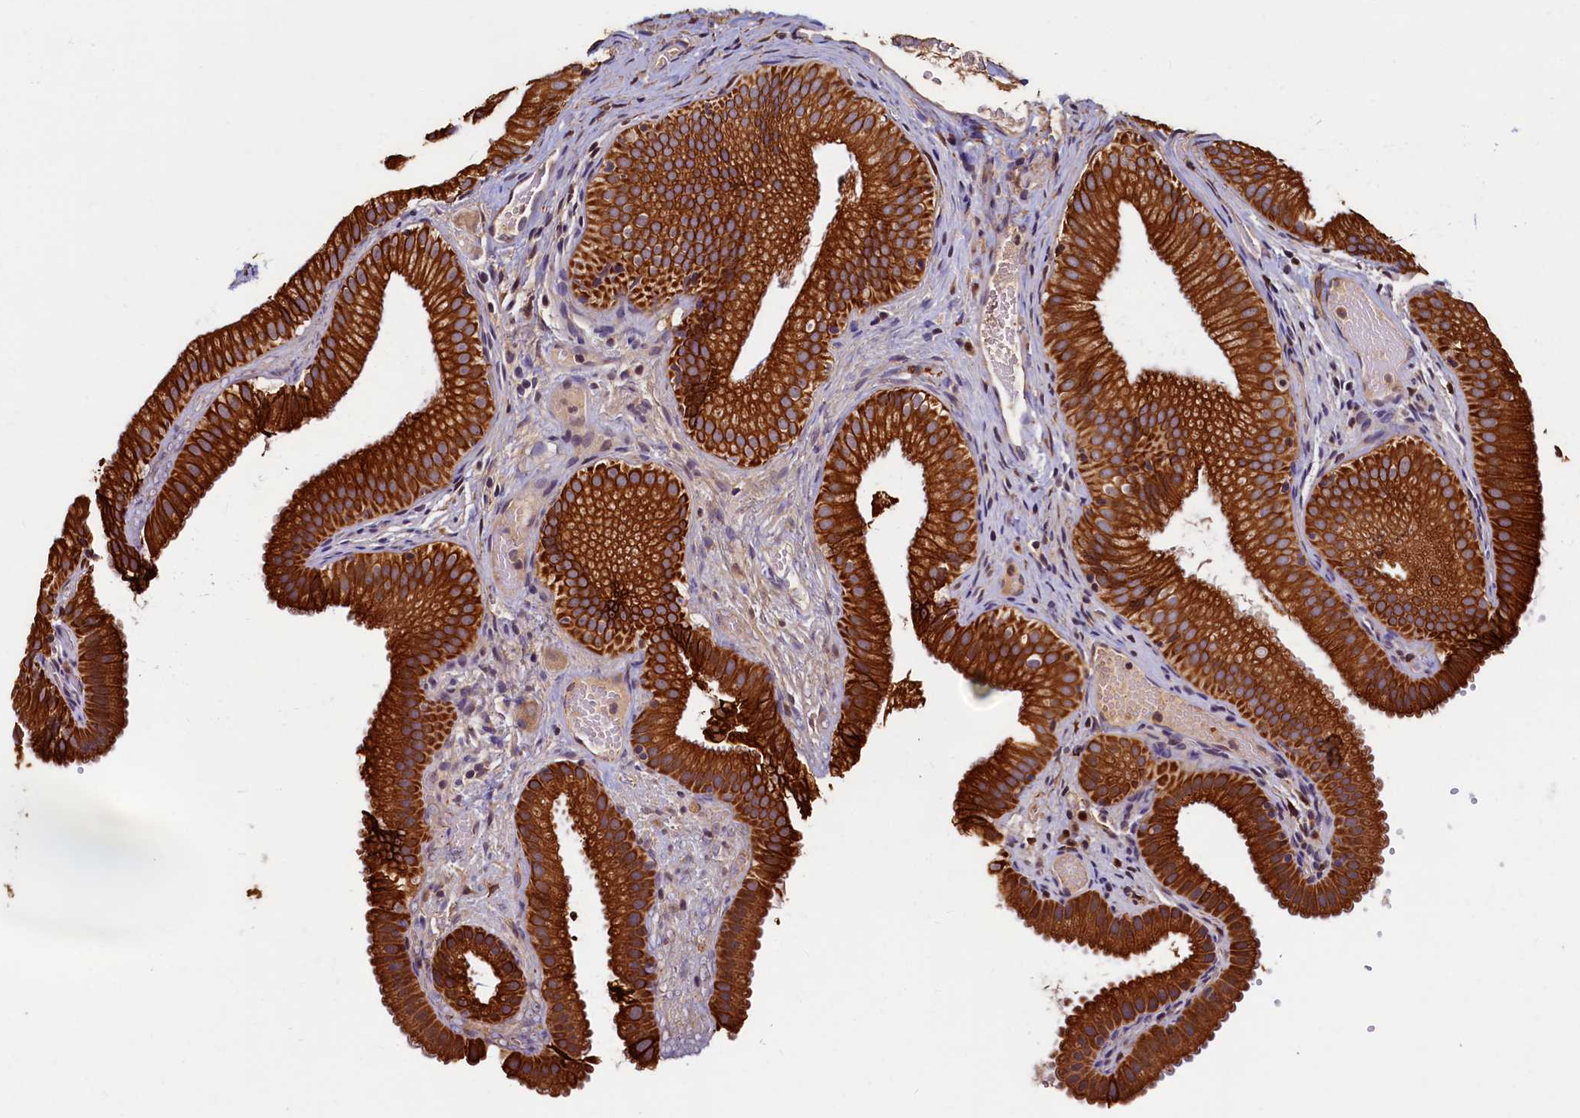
{"staining": {"intensity": "strong", "quantity": ">75%", "location": "cytoplasmic/membranous"}, "tissue": "gallbladder", "cell_type": "Glandular cells", "image_type": "normal", "snomed": [{"axis": "morphology", "description": "Normal tissue, NOS"}, {"axis": "topography", "description": "Gallbladder"}], "caption": "Immunohistochemistry histopathology image of unremarkable gallbladder: human gallbladder stained using IHC shows high levels of strong protein expression localized specifically in the cytoplasmic/membranous of glandular cells, appearing as a cytoplasmic/membranous brown color.", "gene": "NCKAP5L", "patient": {"sex": "female", "age": 30}}